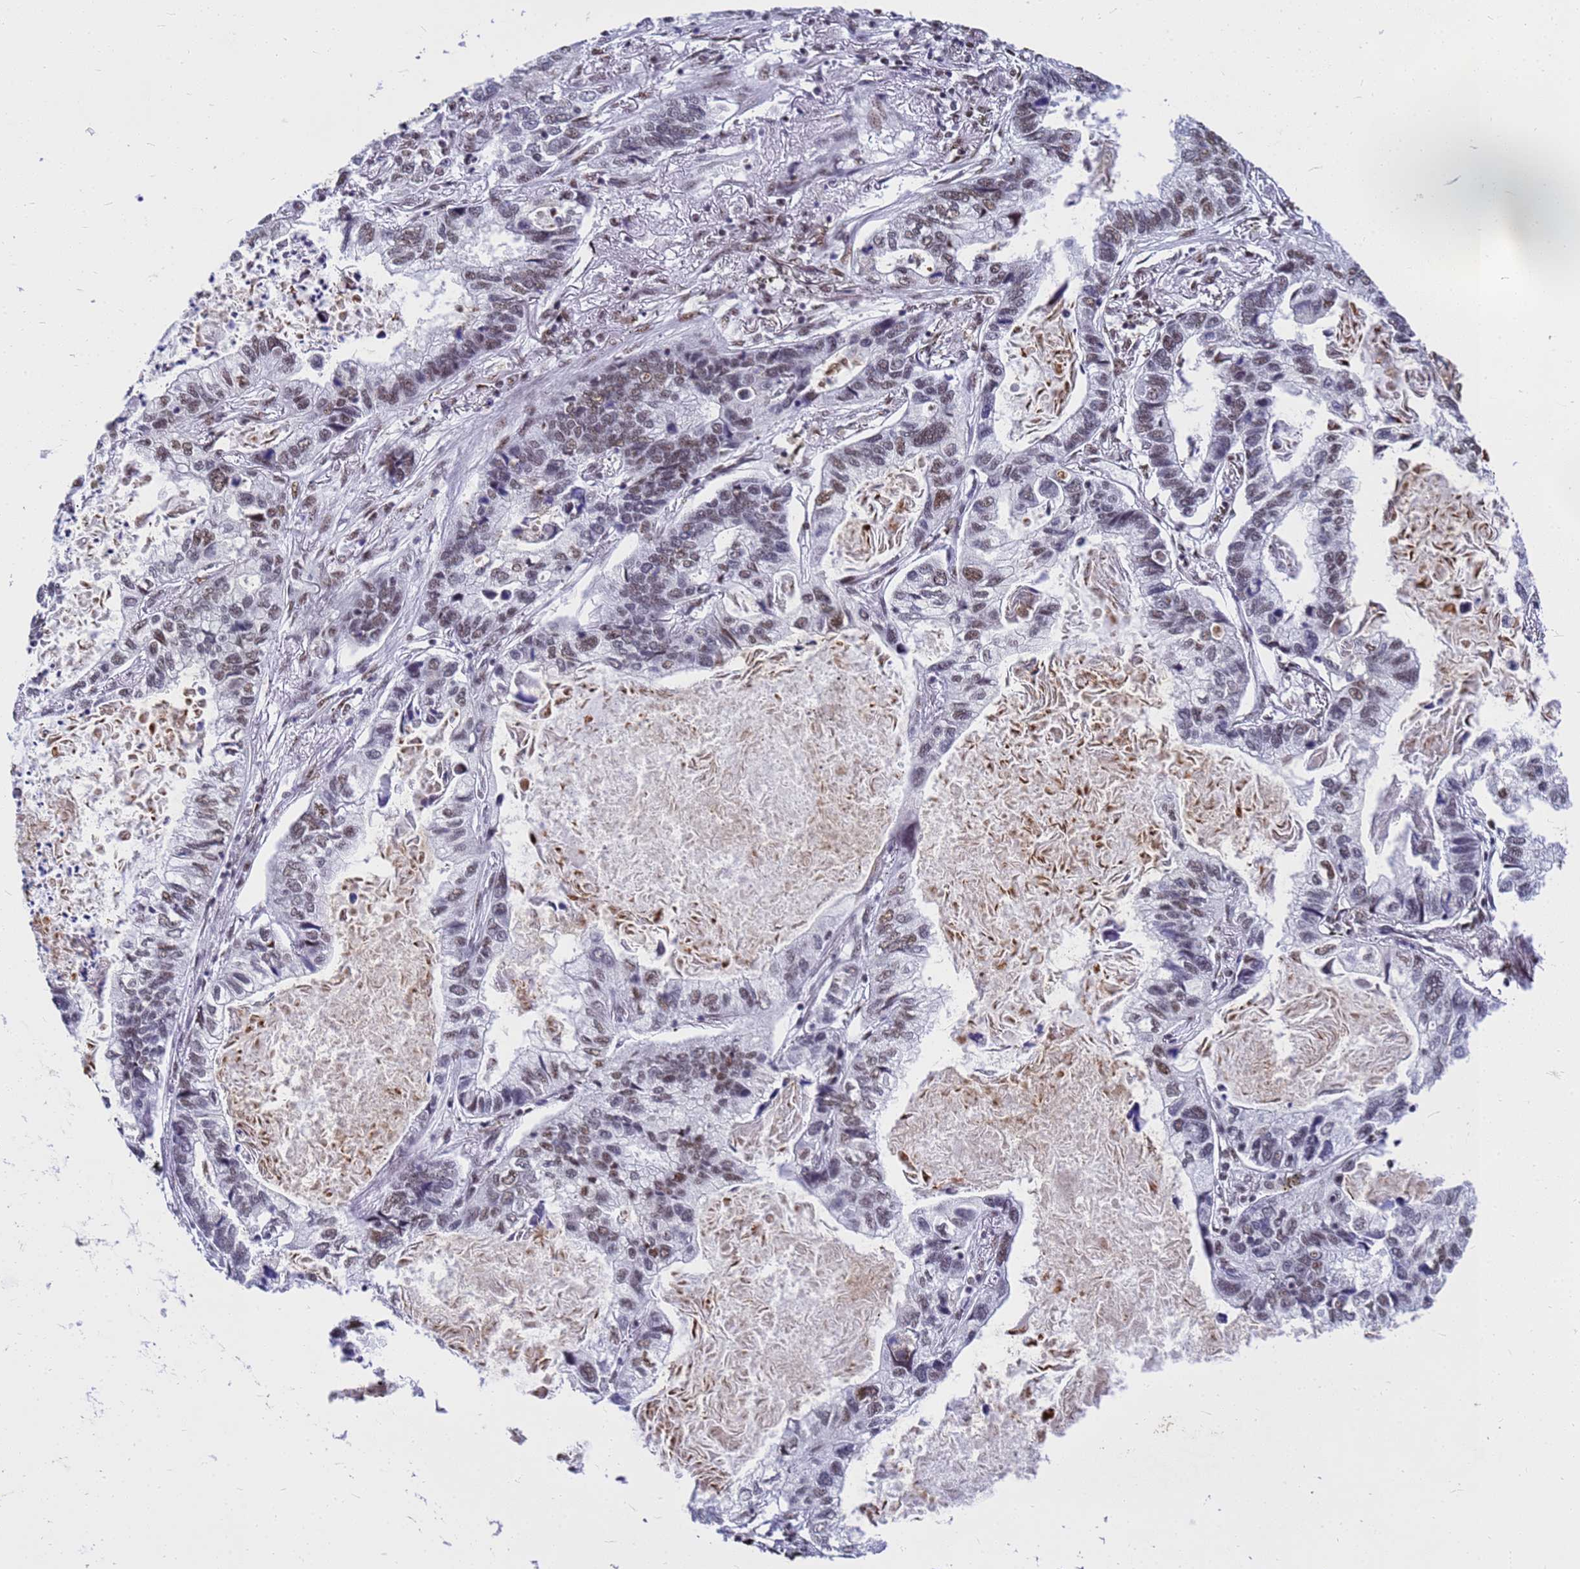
{"staining": {"intensity": "weak", "quantity": ">75%", "location": "nuclear"}, "tissue": "lung cancer", "cell_type": "Tumor cells", "image_type": "cancer", "snomed": [{"axis": "morphology", "description": "Adenocarcinoma, NOS"}, {"axis": "topography", "description": "Lung"}], "caption": "There is low levels of weak nuclear expression in tumor cells of adenocarcinoma (lung), as demonstrated by immunohistochemical staining (brown color).", "gene": "SART3", "patient": {"sex": "male", "age": 67}}